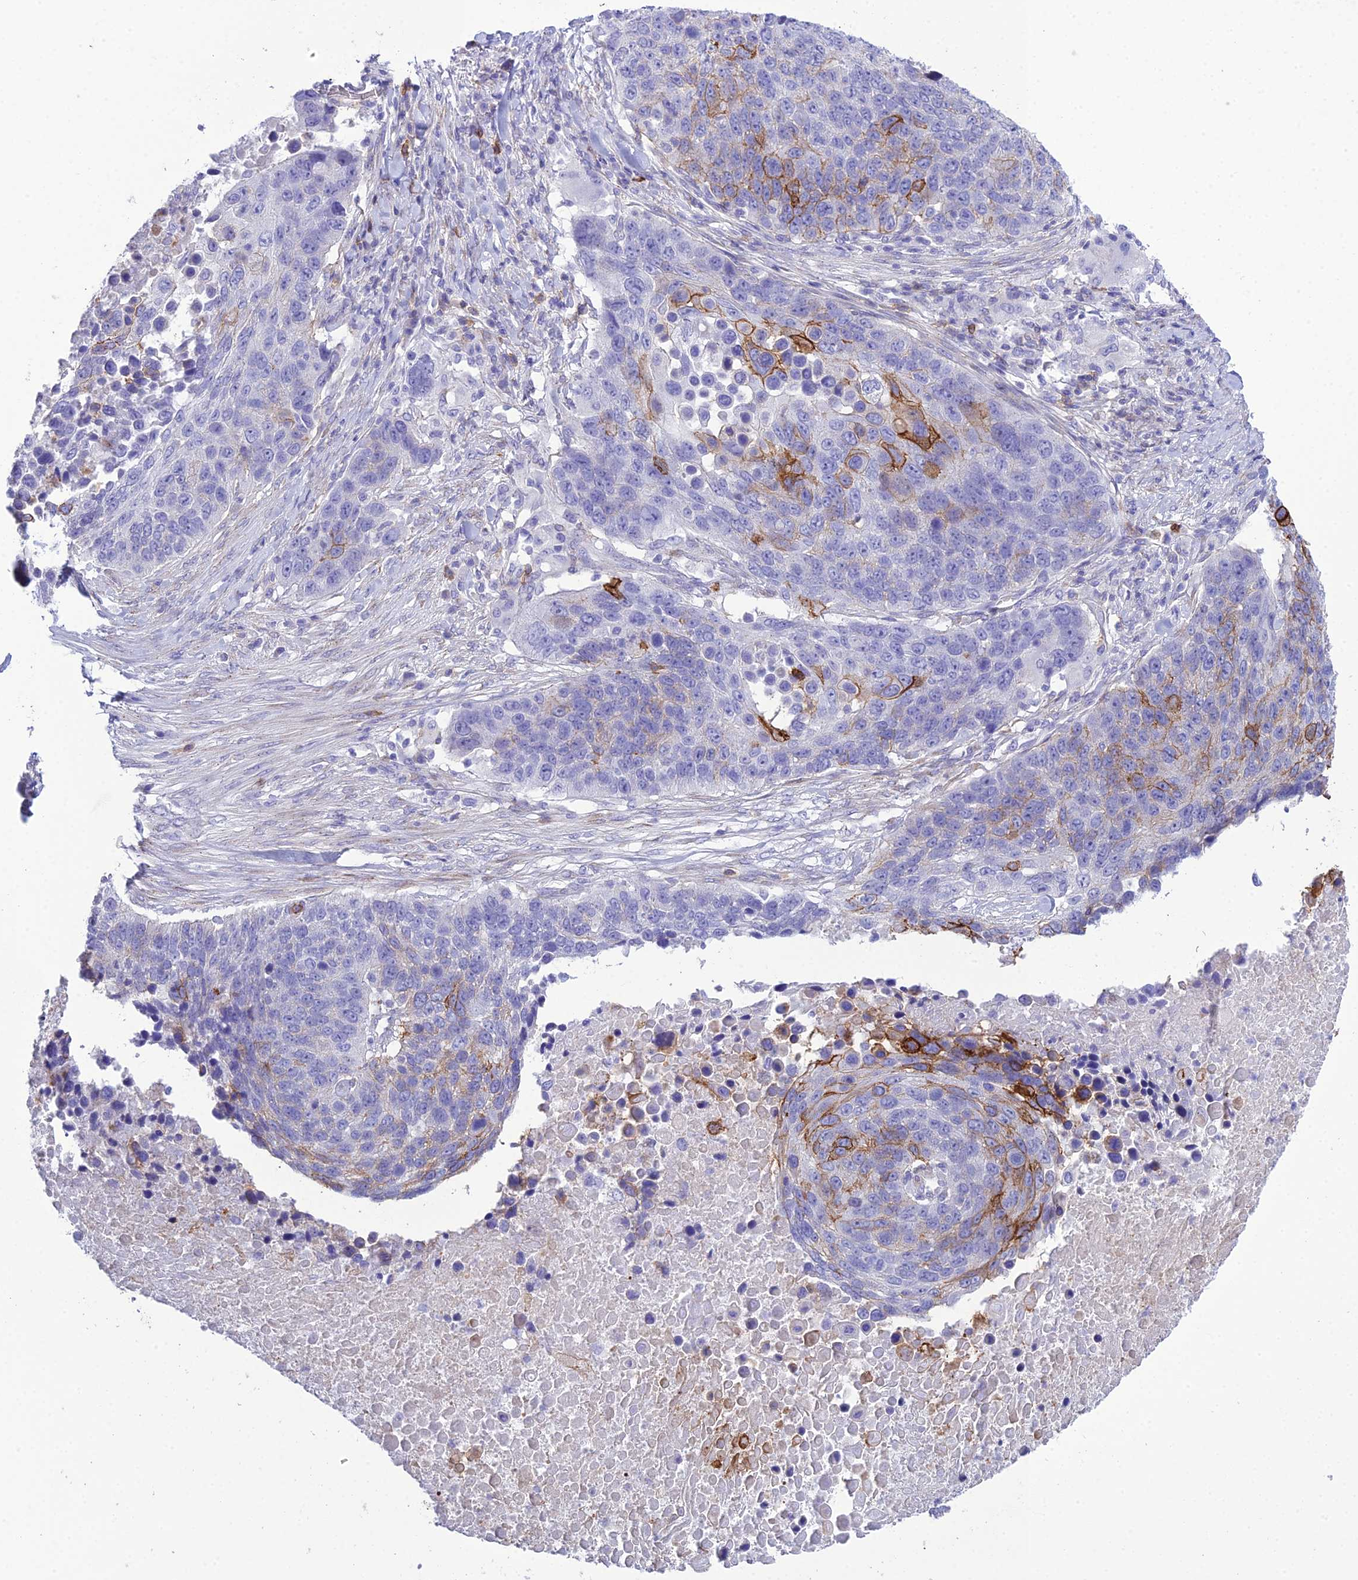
{"staining": {"intensity": "strong", "quantity": "<25%", "location": "cytoplasmic/membranous"}, "tissue": "lung cancer", "cell_type": "Tumor cells", "image_type": "cancer", "snomed": [{"axis": "morphology", "description": "Normal tissue, NOS"}, {"axis": "morphology", "description": "Squamous cell carcinoma, NOS"}, {"axis": "topography", "description": "Lymph node"}, {"axis": "topography", "description": "Lung"}], "caption": "Tumor cells show medium levels of strong cytoplasmic/membranous staining in approximately <25% of cells in squamous cell carcinoma (lung). The staining was performed using DAB (3,3'-diaminobenzidine), with brown indicating positive protein expression. Nuclei are stained blue with hematoxylin.", "gene": "OR1Q1", "patient": {"sex": "male", "age": 66}}